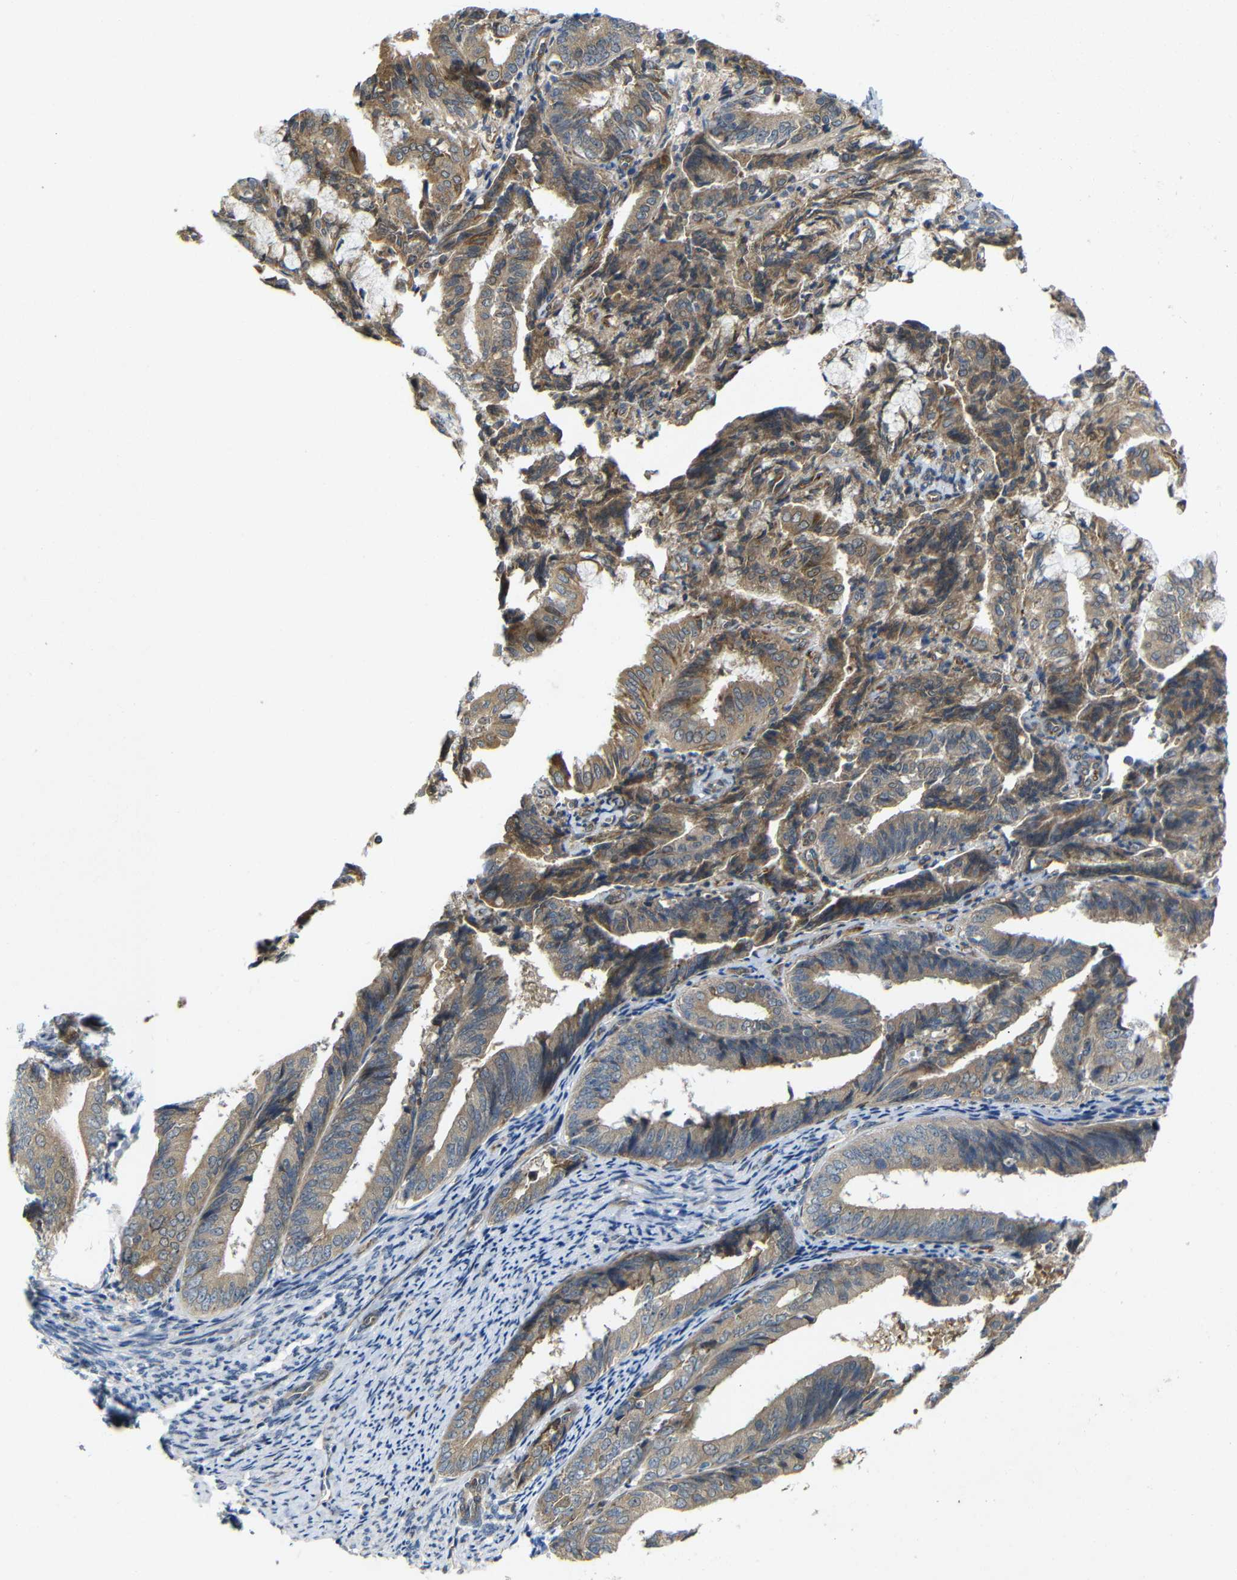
{"staining": {"intensity": "moderate", "quantity": ">75%", "location": "cytoplasmic/membranous"}, "tissue": "endometrial cancer", "cell_type": "Tumor cells", "image_type": "cancer", "snomed": [{"axis": "morphology", "description": "Adenocarcinoma, NOS"}, {"axis": "topography", "description": "Endometrium"}], "caption": "Moderate cytoplasmic/membranous protein positivity is appreciated in about >75% of tumor cells in endometrial cancer.", "gene": "P3H2", "patient": {"sex": "female", "age": 63}}